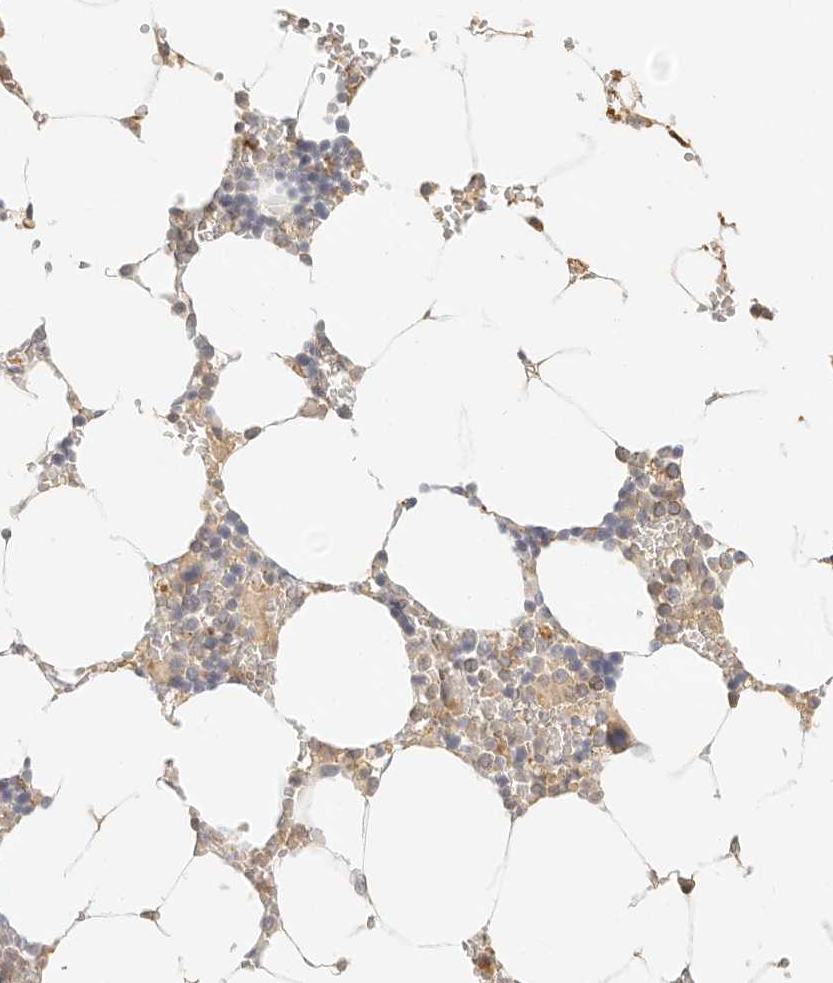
{"staining": {"intensity": "weak", "quantity": "<25%", "location": "cytoplasmic/membranous"}, "tissue": "bone marrow", "cell_type": "Hematopoietic cells", "image_type": "normal", "snomed": [{"axis": "morphology", "description": "Normal tissue, NOS"}, {"axis": "topography", "description": "Bone marrow"}], "caption": "This image is of normal bone marrow stained with immunohistochemistry (IHC) to label a protein in brown with the nuclei are counter-stained blue. There is no positivity in hematopoietic cells. (Brightfield microscopy of DAB (3,3'-diaminobenzidine) immunohistochemistry (IHC) at high magnification).", "gene": "CNMD", "patient": {"sex": "male", "age": 70}}